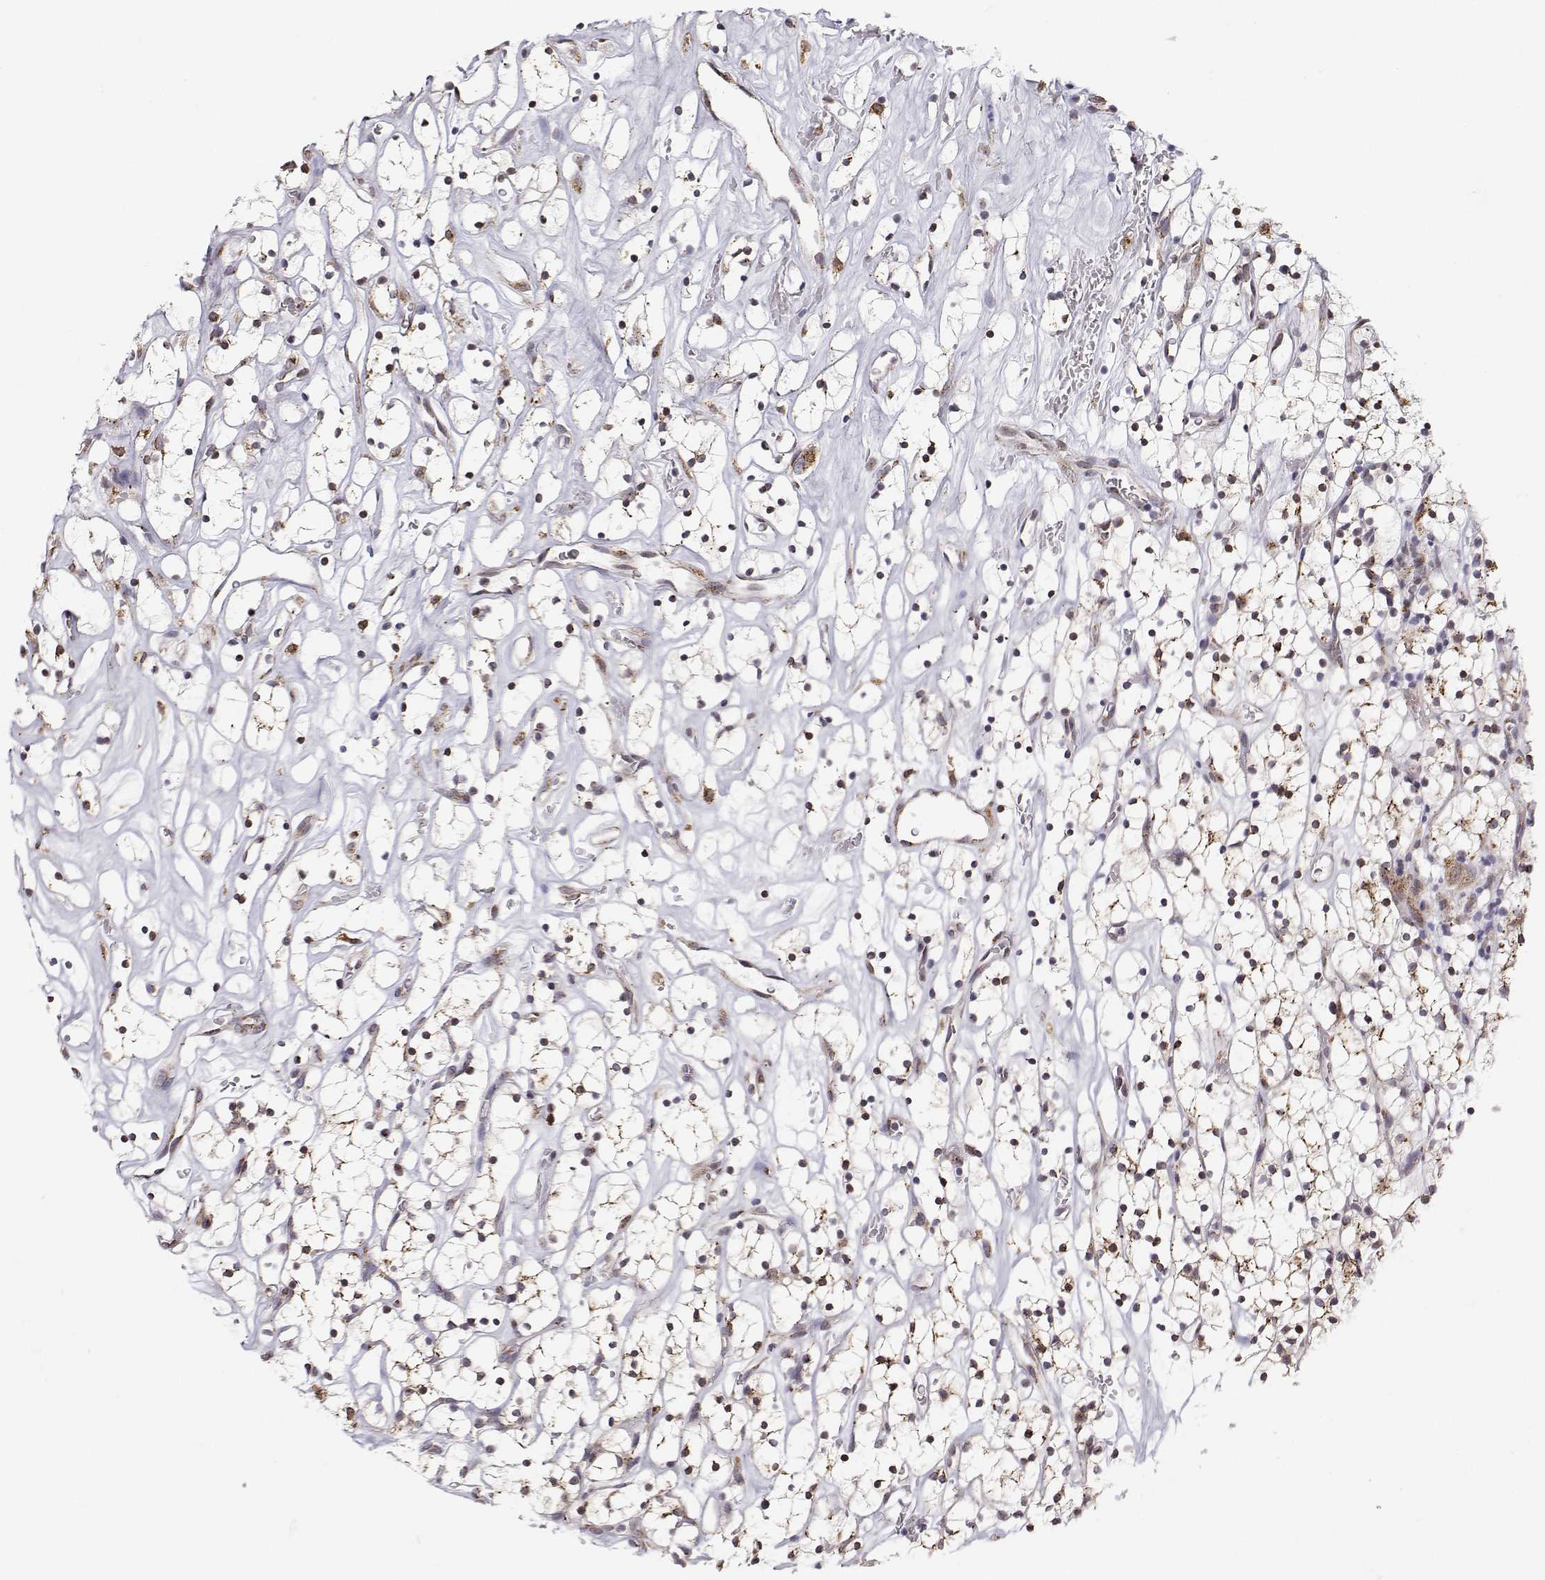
{"staining": {"intensity": "weak", "quantity": "25%-75%", "location": "cytoplasmic/membranous"}, "tissue": "renal cancer", "cell_type": "Tumor cells", "image_type": "cancer", "snomed": [{"axis": "morphology", "description": "Adenocarcinoma, NOS"}, {"axis": "topography", "description": "Kidney"}], "caption": "Weak cytoplasmic/membranous positivity for a protein is seen in about 25%-75% of tumor cells of adenocarcinoma (renal) using immunohistochemistry (IHC).", "gene": "STARD13", "patient": {"sex": "female", "age": 64}}